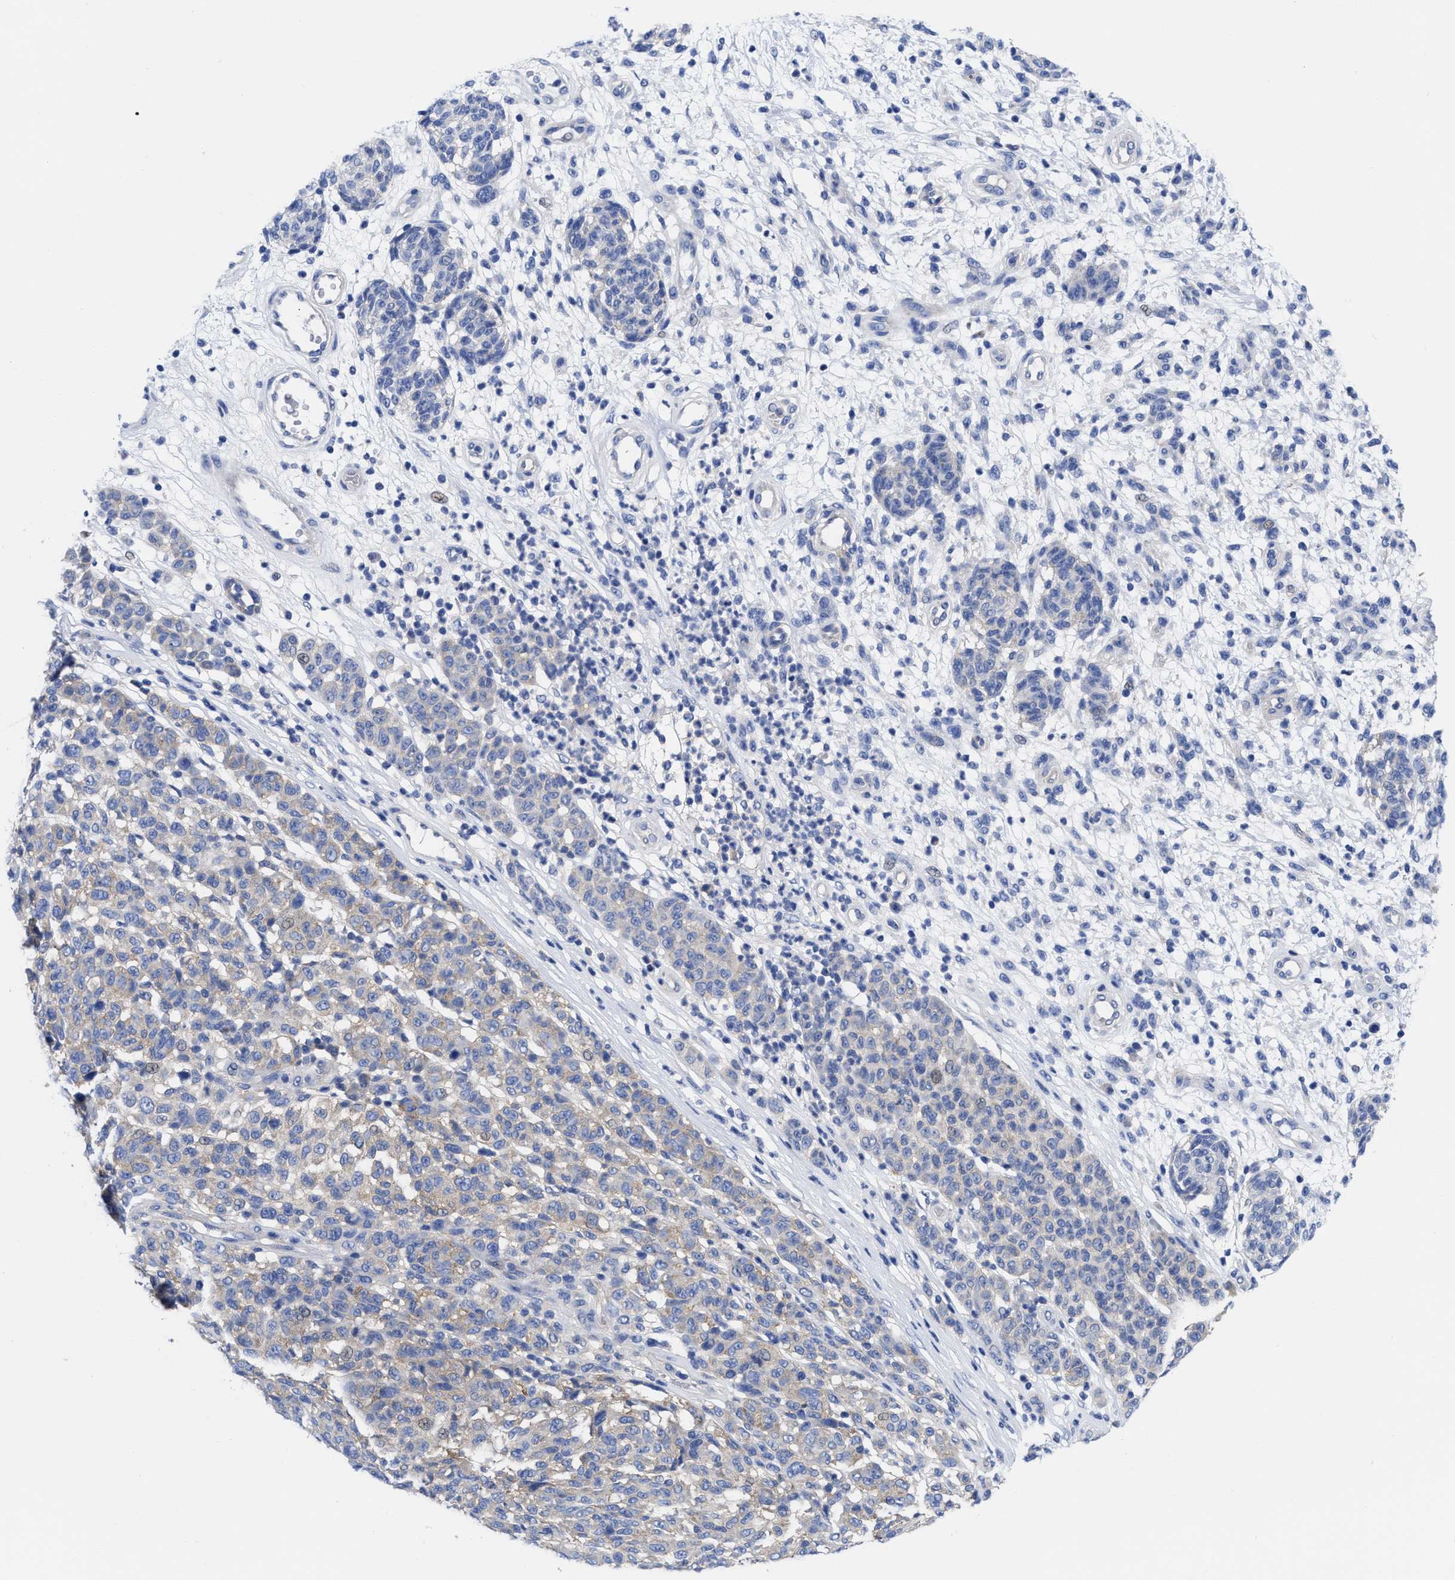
{"staining": {"intensity": "moderate", "quantity": "25%-75%", "location": "cytoplasmic/membranous"}, "tissue": "melanoma", "cell_type": "Tumor cells", "image_type": "cancer", "snomed": [{"axis": "morphology", "description": "Malignant melanoma, NOS"}, {"axis": "topography", "description": "Skin"}], "caption": "An image showing moderate cytoplasmic/membranous expression in about 25%-75% of tumor cells in melanoma, as visualized by brown immunohistochemical staining.", "gene": "RBKS", "patient": {"sex": "male", "age": 59}}